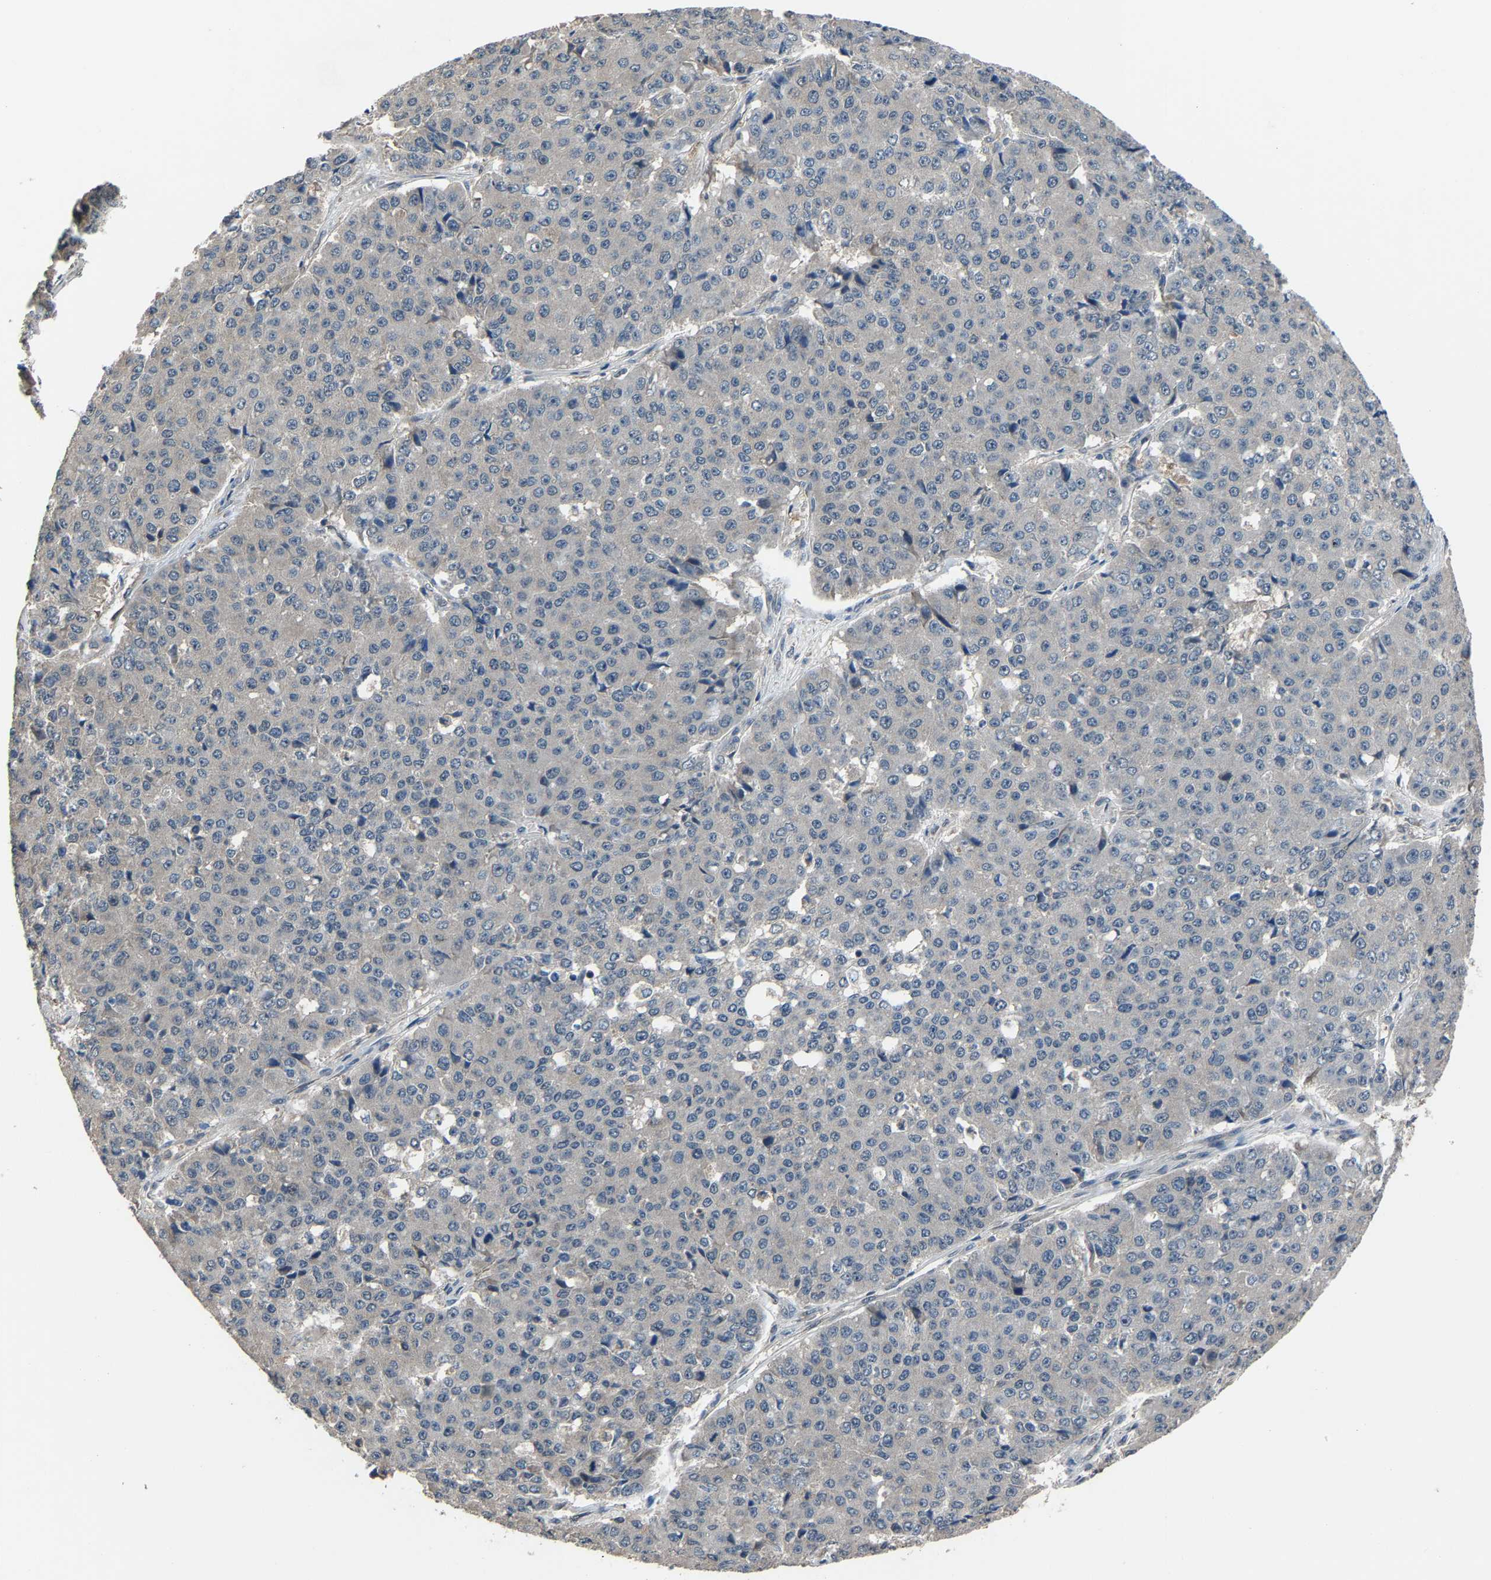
{"staining": {"intensity": "negative", "quantity": "none", "location": "none"}, "tissue": "pancreatic cancer", "cell_type": "Tumor cells", "image_type": "cancer", "snomed": [{"axis": "morphology", "description": "Adenocarcinoma, NOS"}, {"axis": "topography", "description": "Pancreas"}], "caption": "Tumor cells show no significant staining in pancreatic cancer (adenocarcinoma).", "gene": "ABCC9", "patient": {"sex": "male", "age": 50}}